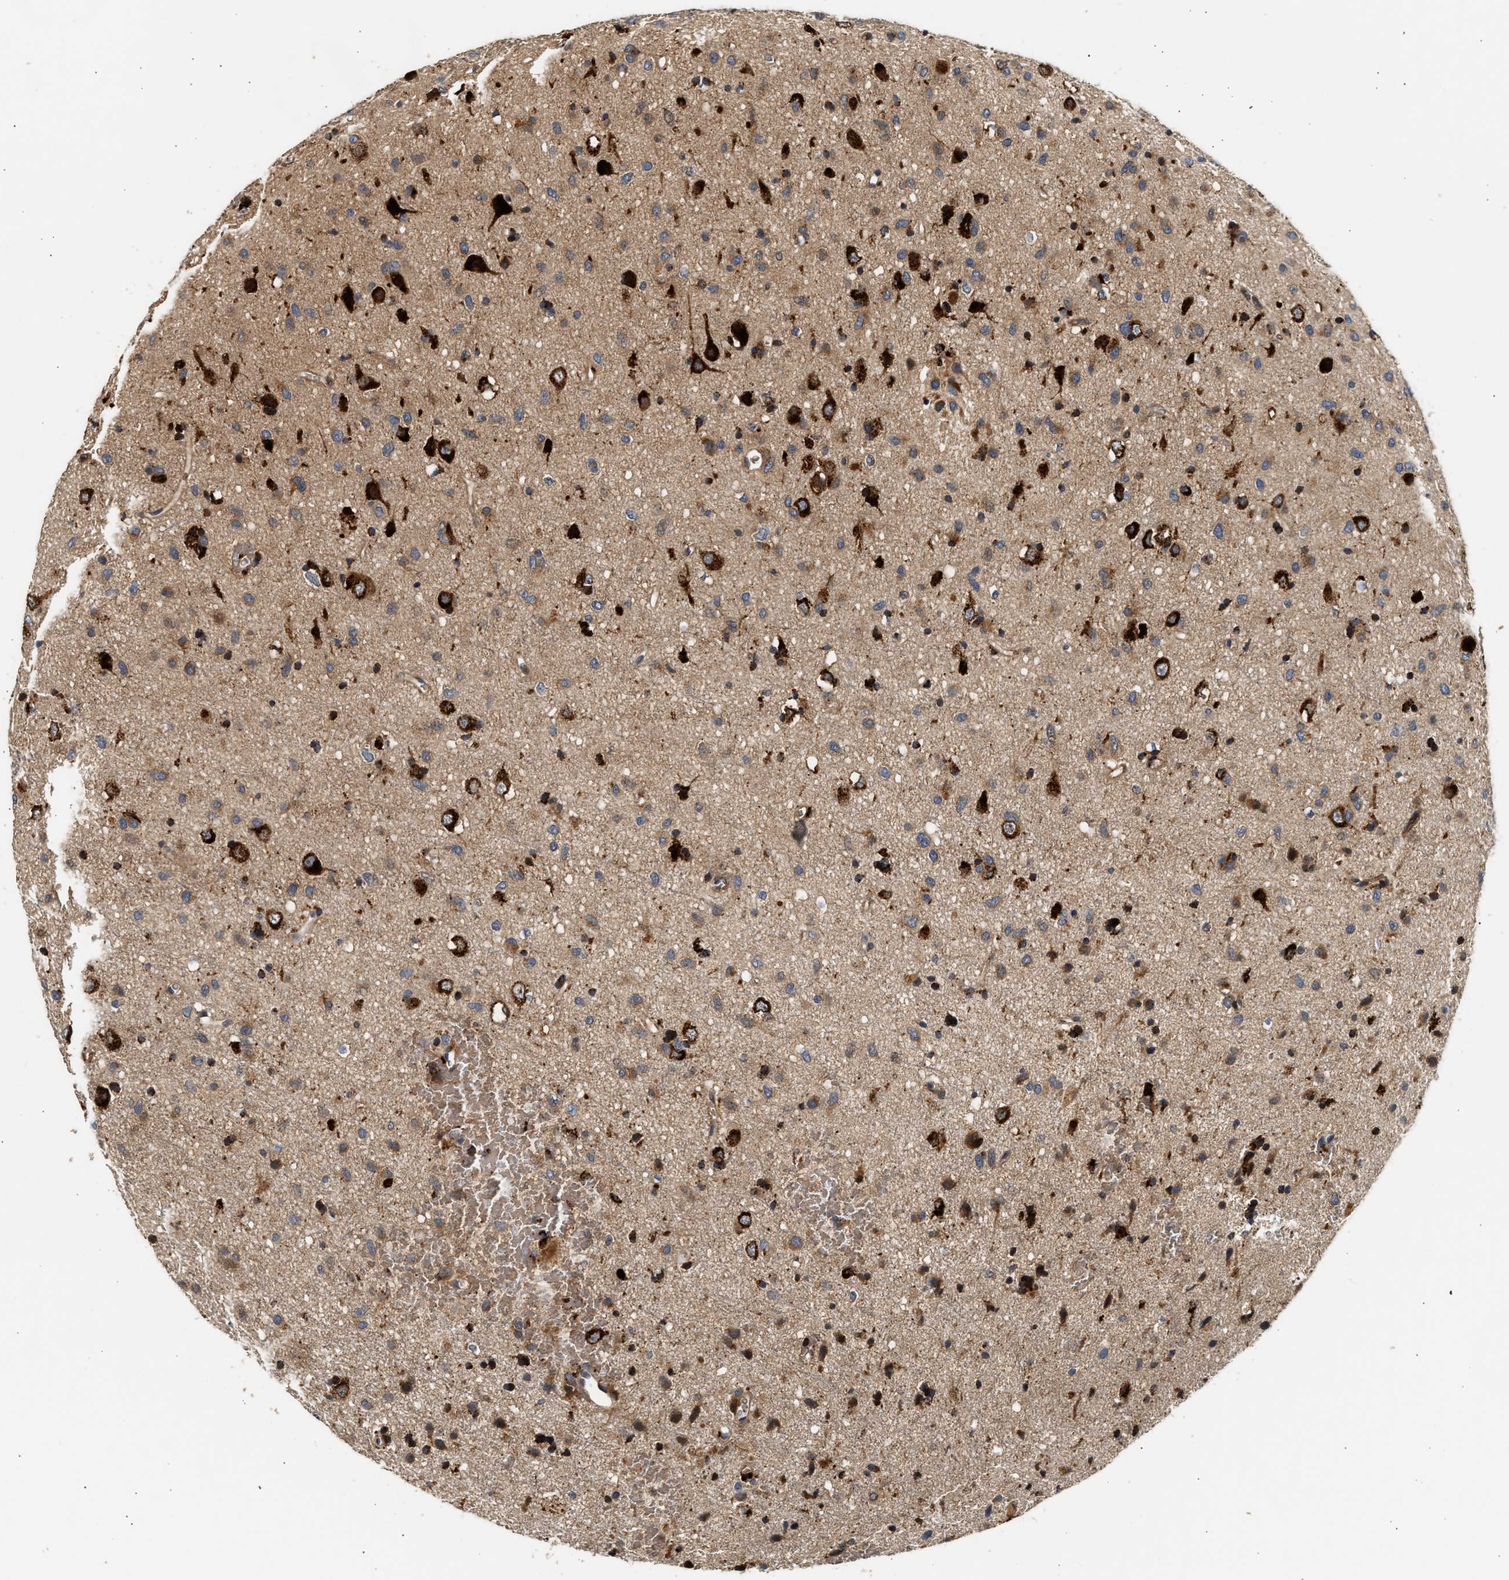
{"staining": {"intensity": "moderate", "quantity": ">75%", "location": "cytoplasmic/membranous"}, "tissue": "glioma", "cell_type": "Tumor cells", "image_type": "cancer", "snomed": [{"axis": "morphology", "description": "Glioma, malignant, Low grade"}, {"axis": "topography", "description": "Brain"}], "caption": "Immunohistochemical staining of human malignant glioma (low-grade) displays moderate cytoplasmic/membranous protein positivity in approximately >75% of tumor cells.", "gene": "PLD3", "patient": {"sex": "male", "age": 77}}